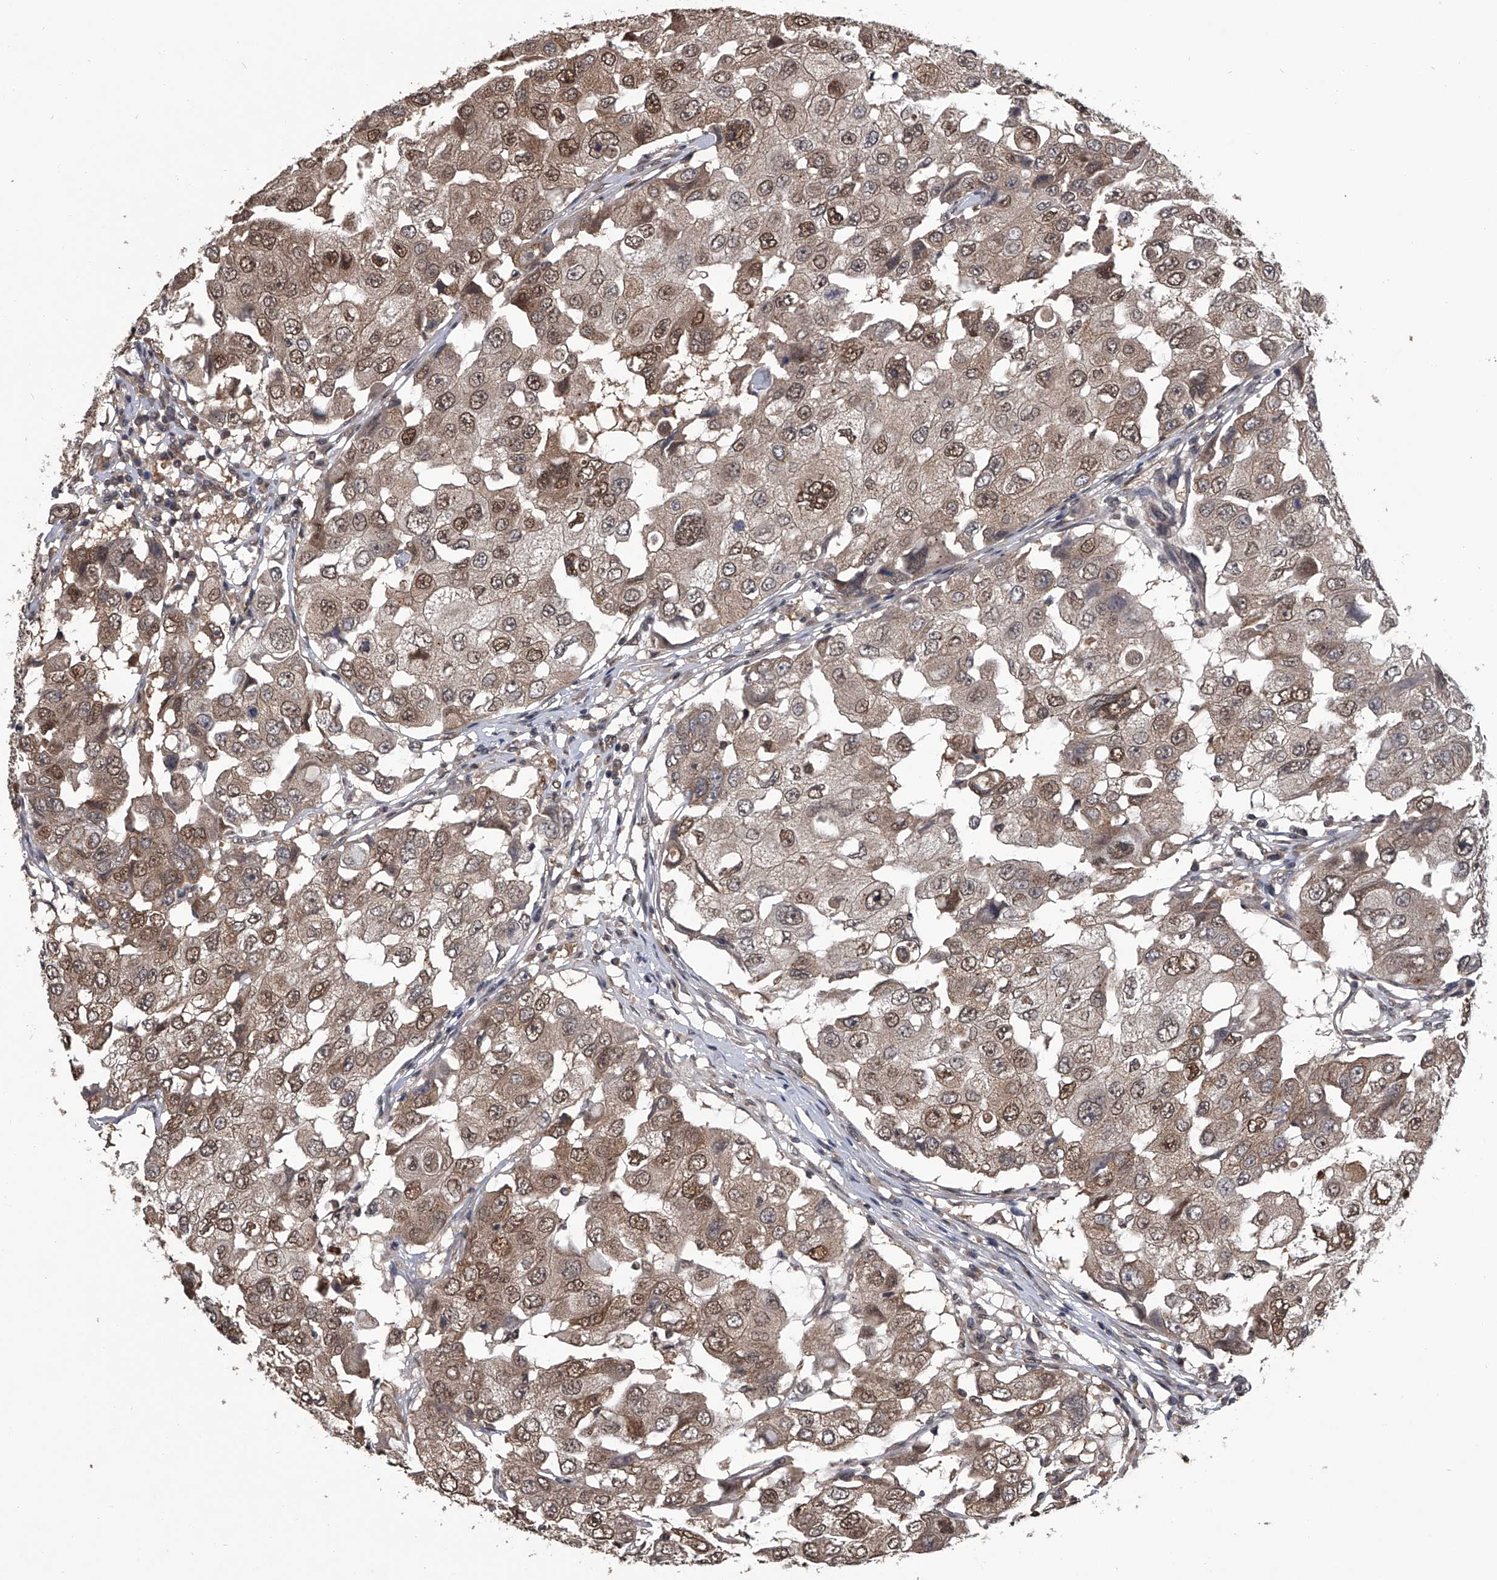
{"staining": {"intensity": "moderate", "quantity": ">75%", "location": "cytoplasmic/membranous,nuclear"}, "tissue": "breast cancer", "cell_type": "Tumor cells", "image_type": "cancer", "snomed": [{"axis": "morphology", "description": "Duct carcinoma"}, {"axis": "topography", "description": "Breast"}], "caption": "A brown stain labels moderate cytoplasmic/membranous and nuclear positivity of a protein in human breast cancer (intraductal carcinoma) tumor cells.", "gene": "TSNAX", "patient": {"sex": "female", "age": 27}}